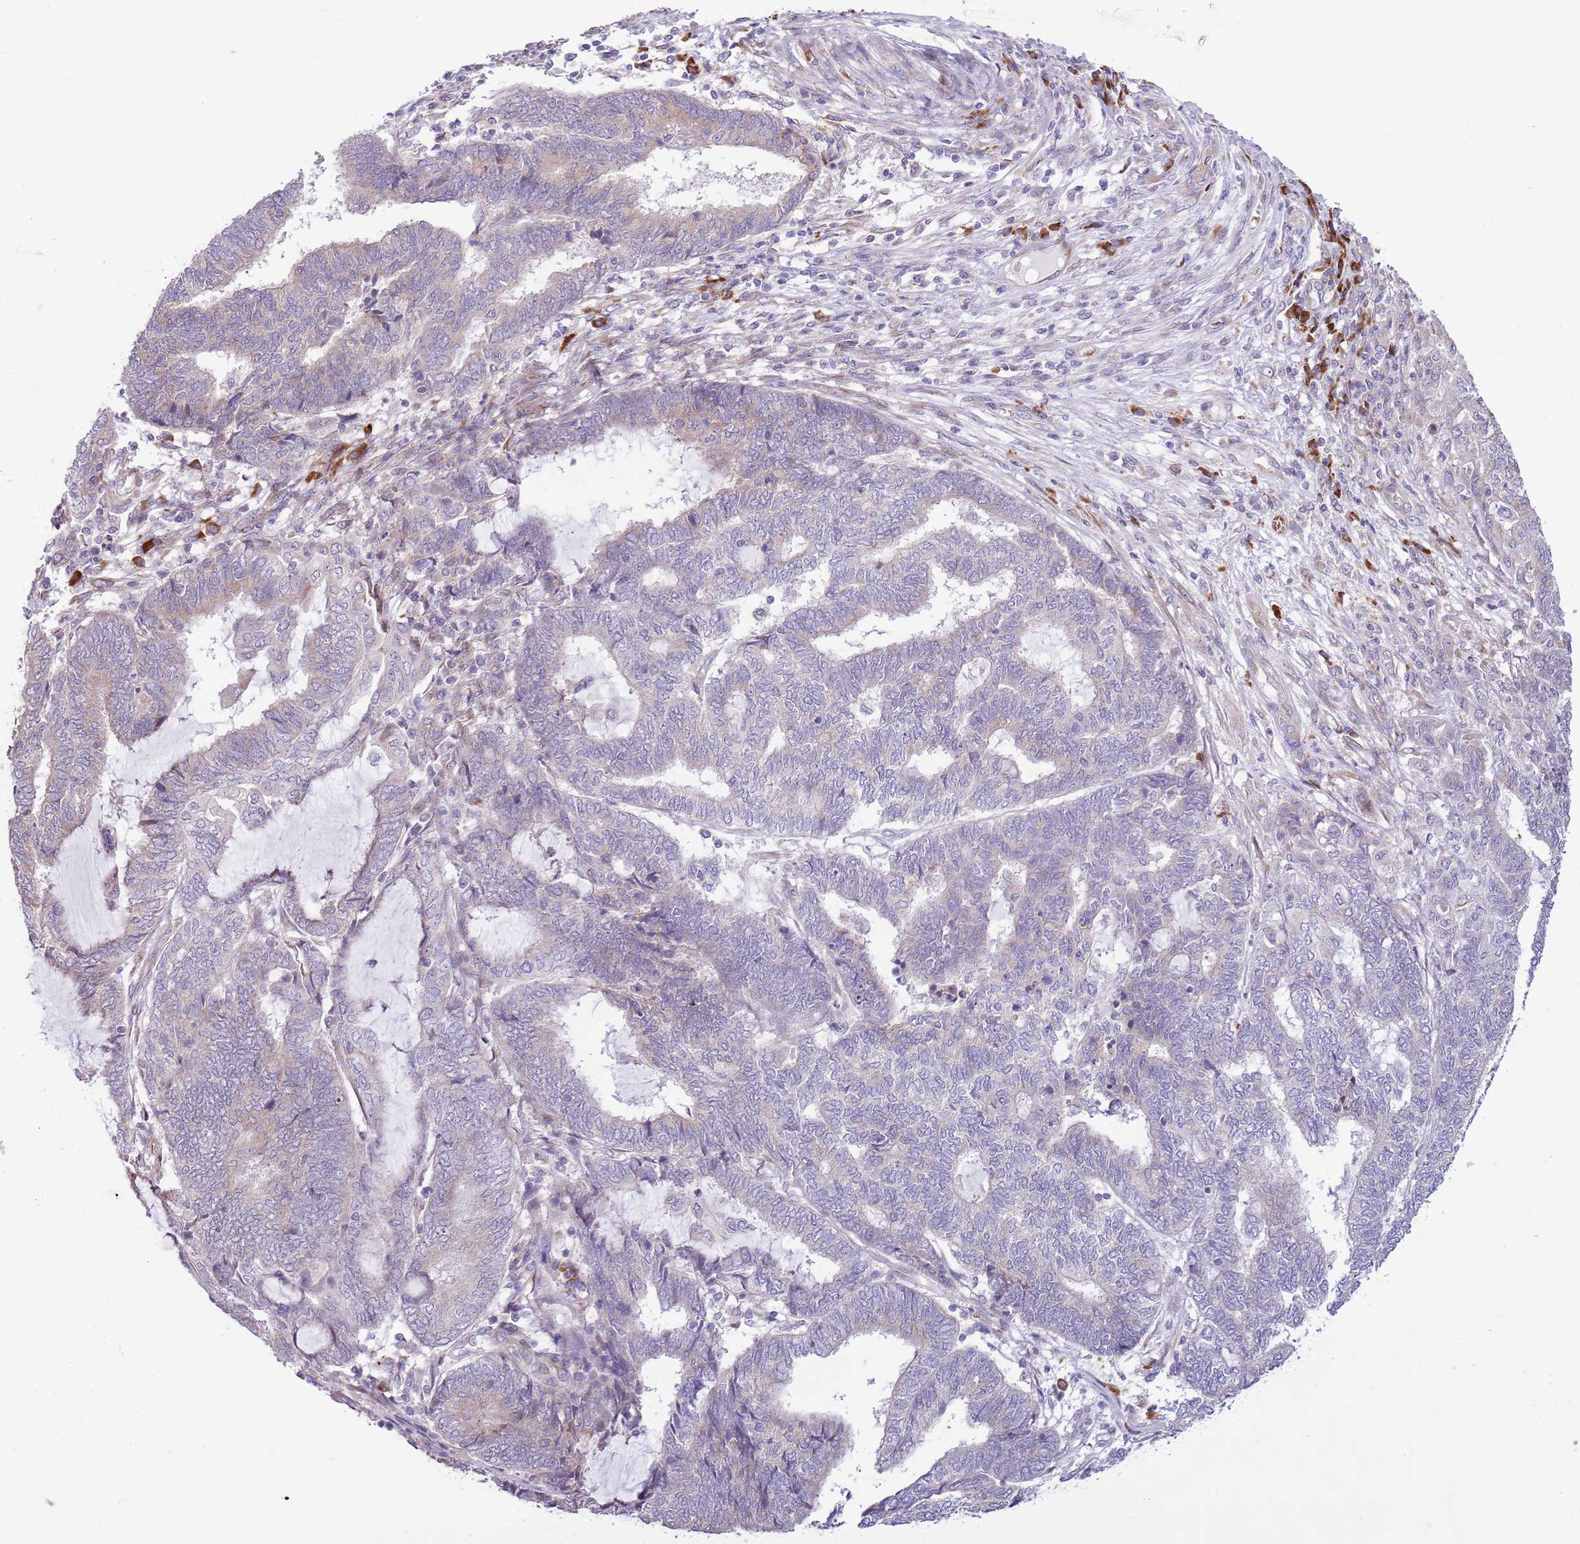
{"staining": {"intensity": "negative", "quantity": "none", "location": "none"}, "tissue": "endometrial cancer", "cell_type": "Tumor cells", "image_type": "cancer", "snomed": [{"axis": "morphology", "description": "Adenocarcinoma, NOS"}, {"axis": "topography", "description": "Uterus"}, {"axis": "topography", "description": "Endometrium"}], "caption": "Immunohistochemistry (IHC) histopathology image of neoplastic tissue: human endometrial adenocarcinoma stained with DAB reveals no significant protein staining in tumor cells.", "gene": "DAND5", "patient": {"sex": "female", "age": 70}}